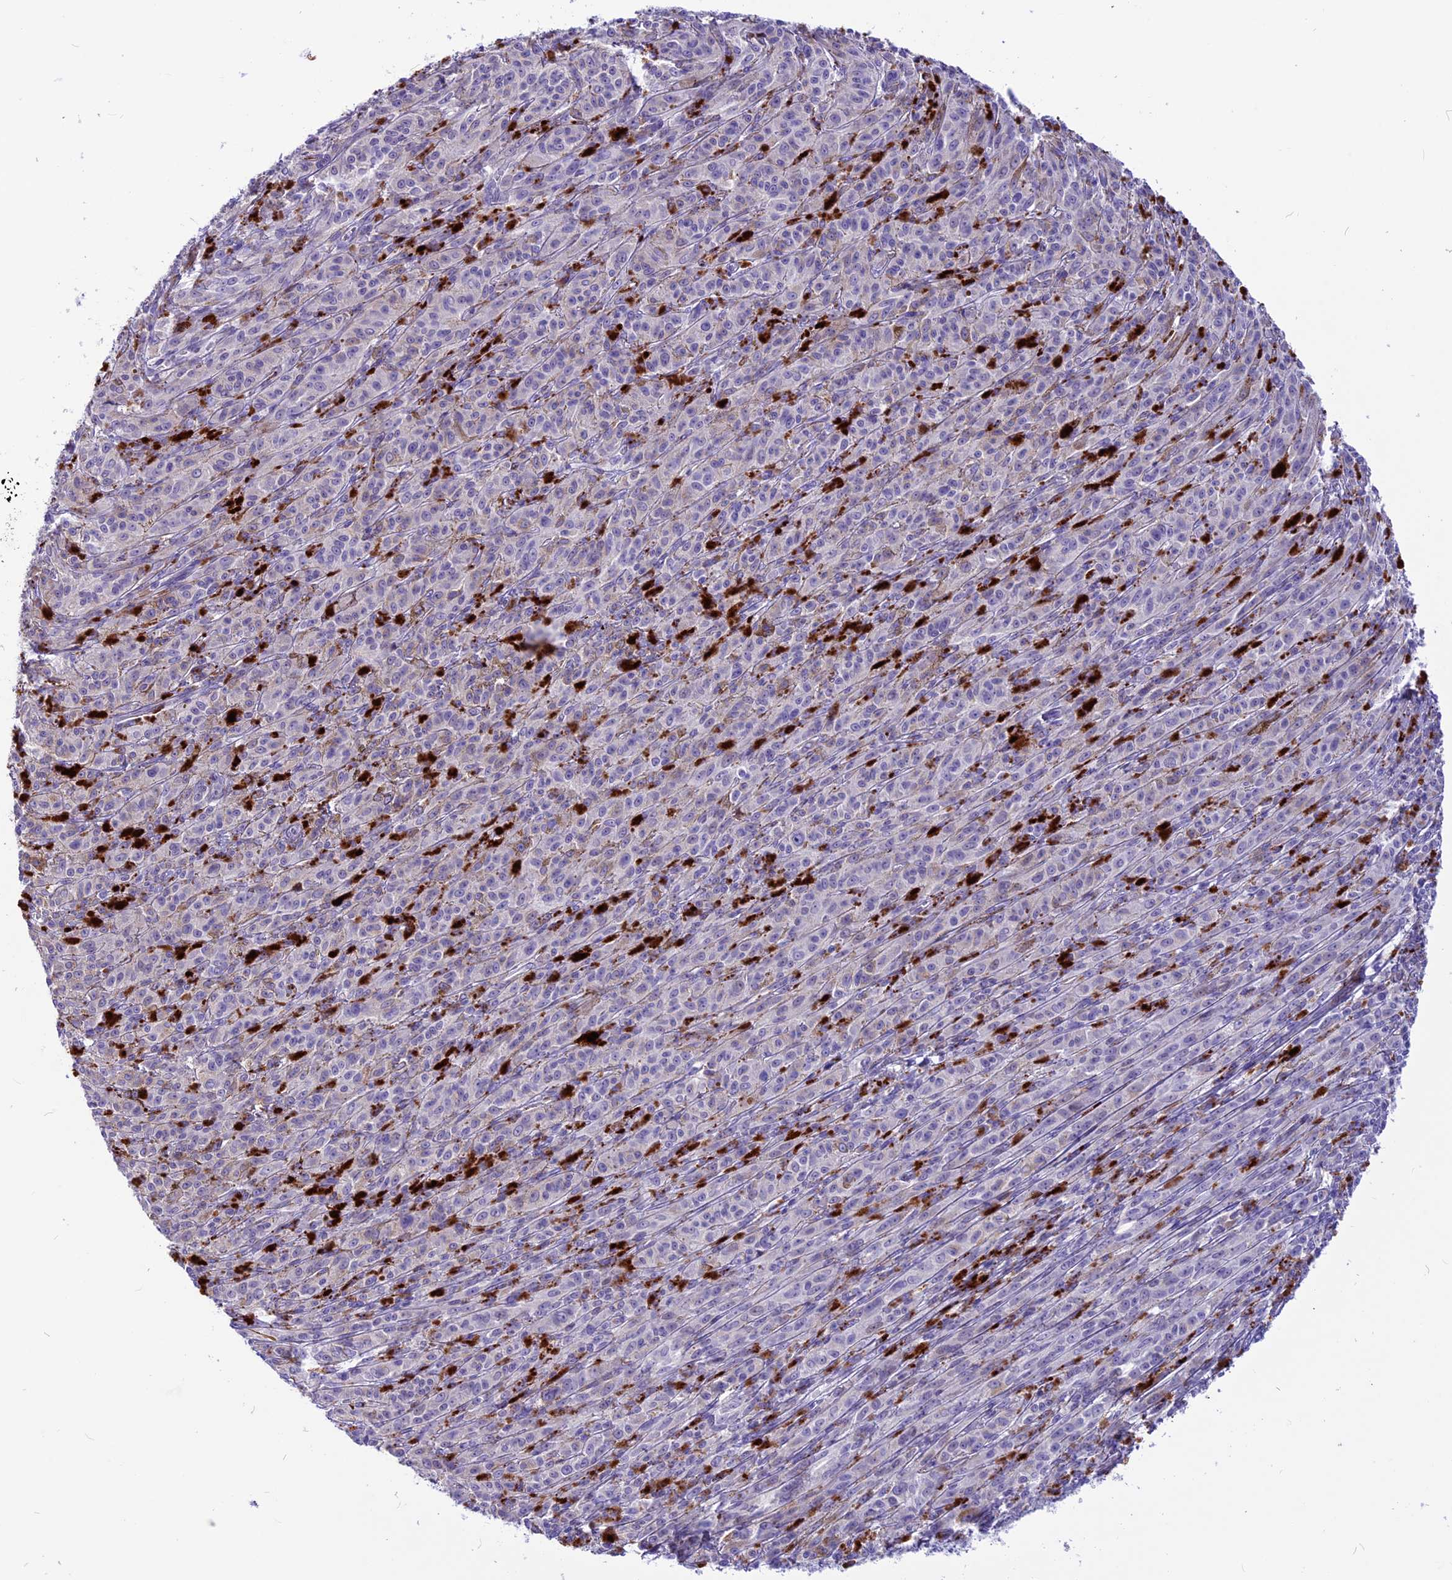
{"staining": {"intensity": "moderate", "quantity": ">75%", "location": "cytoplasmic/membranous"}, "tissue": "melanoma", "cell_type": "Tumor cells", "image_type": "cancer", "snomed": [{"axis": "morphology", "description": "Malignant melanoma, NOS"}, {"axis": "topography", "description": "Skin"}], "caption": "Brown immunohistochemical staining in human malignant melanoma reveals moderate cytoplasmic/membranous expression in about >75% of tumor cells.", "gene": "THRSP", "patient": {"sex": "female", "age": 52}}